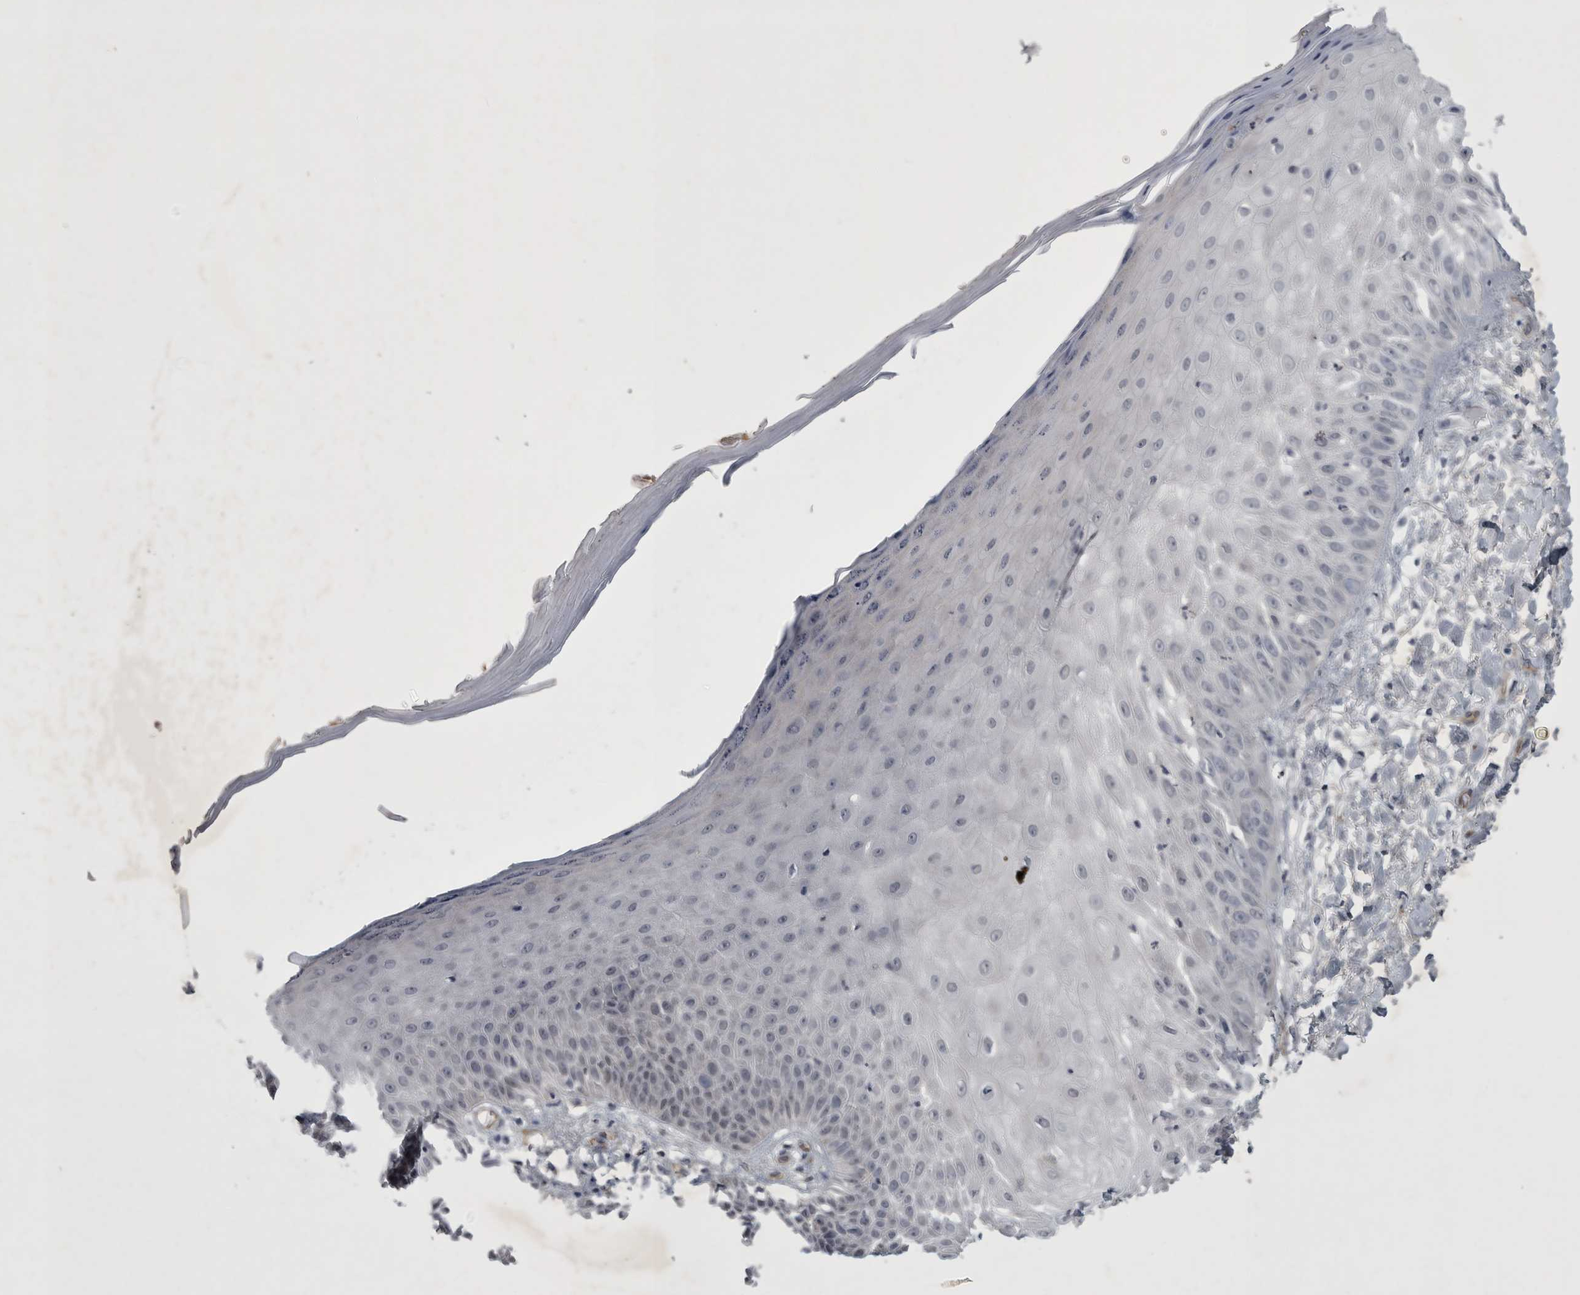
{"staining": {"intensity": "negative", "quantity": "none", "location": "none"}, "tissue": "skin", "cell_type": "Fibroblasts", "image_type": "normal", "snomed": [{"axis": "morphology", "description": "Normal tissue, NOS"}, {"axis": "morphology", "description": "Inflammation, NOS"}, {"axis": "topography", "description": "Skin"}], "caption": "Fibroblasts are negative for brown protein staining in unremarkable skin.", "gene": "PARP11", "patient": {"sex": "female", "age": 44}}